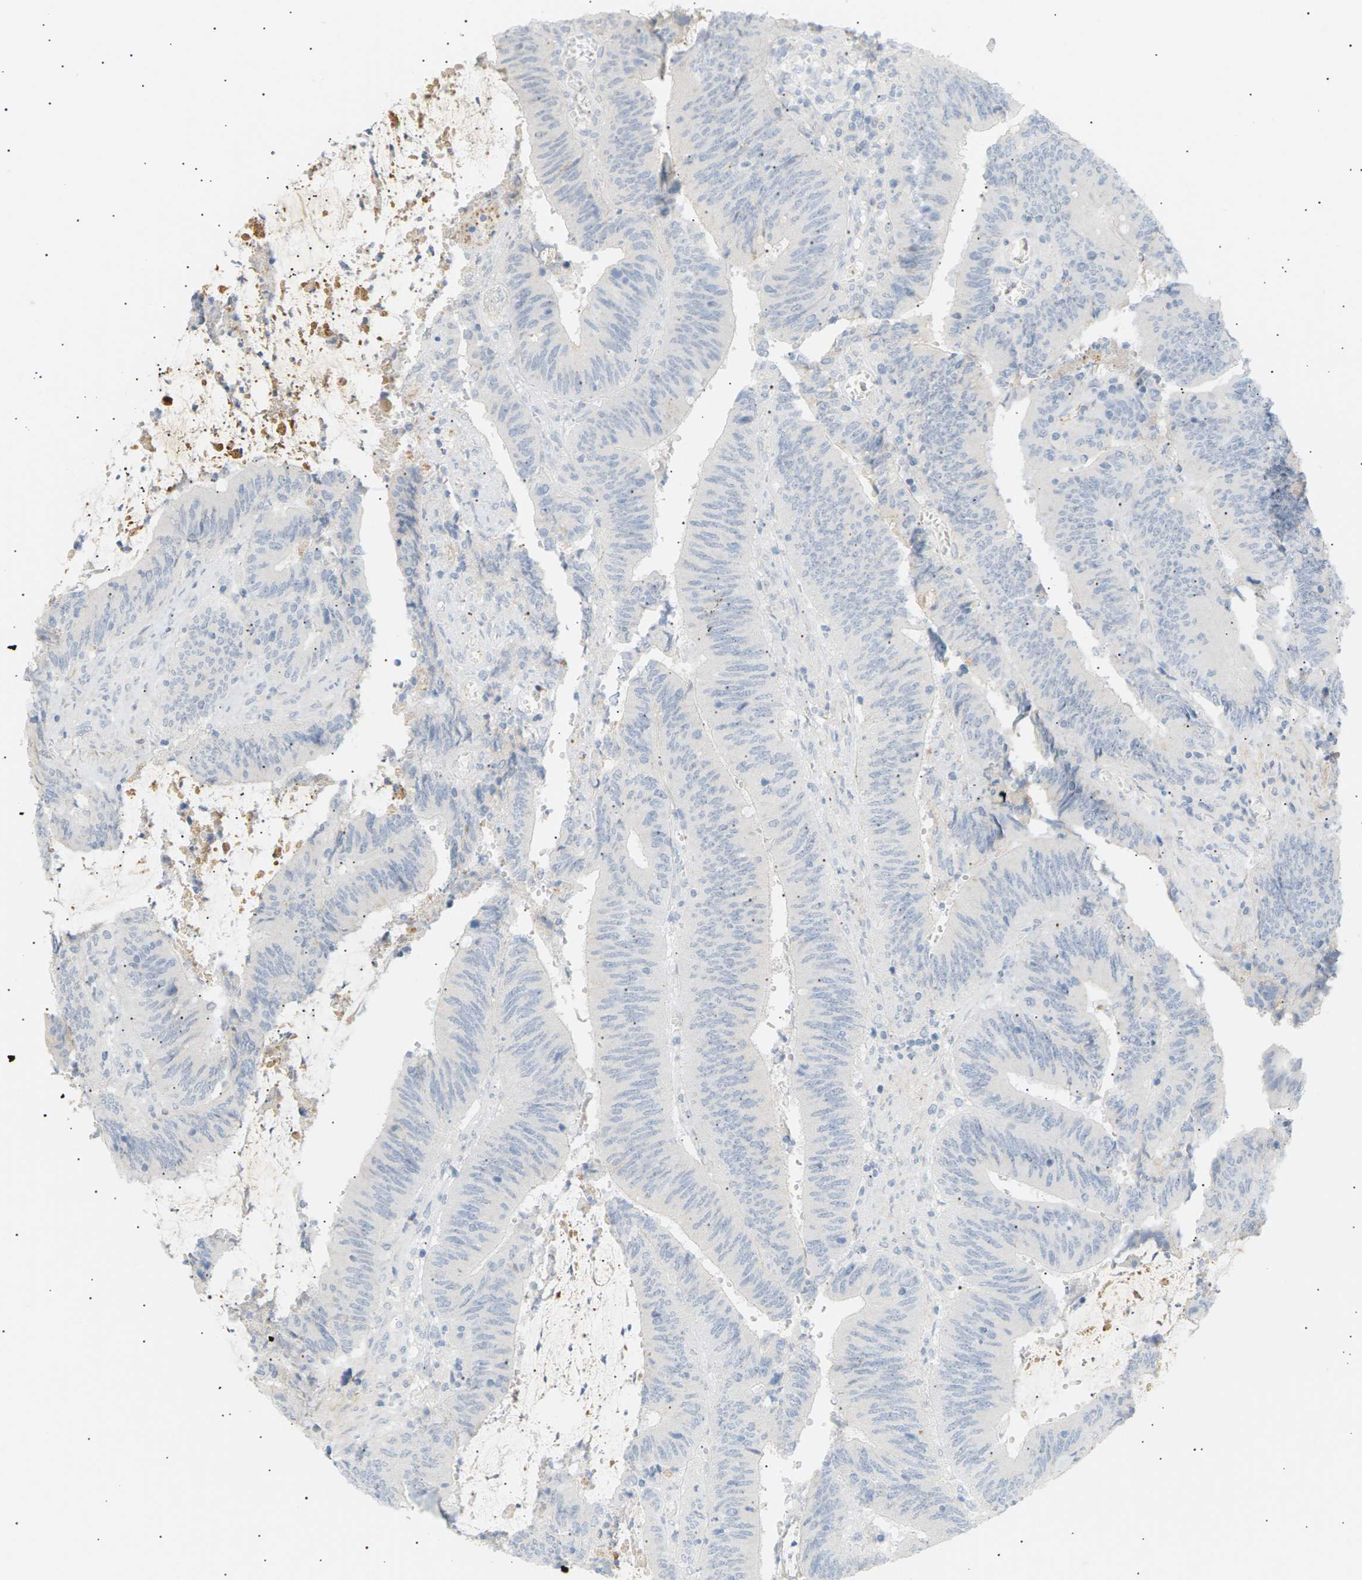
{"staining": {"intensity": "negative", "quantity": "none", "location": "none"}, "tissue": "colorectal cancer", "cell_type": "Tumor cells", "image_type": "cancer", "snomed": [{"axis": "morphology", "description": "Normal tissue, NOS"}, {"axis": "morphology", "description": "Adenocarcinoma, NOS"}, {"axis": "topography", "description": "Rectum"}], "caption": "Immunohistochemical staining of human colorectal adenocarcinoma demonstrates no significant expression in tumor cells. (IHC, brightfield microscopy, high magnification).", "gene": "CLU", "patient": {"sex": "female", "age": 66}}